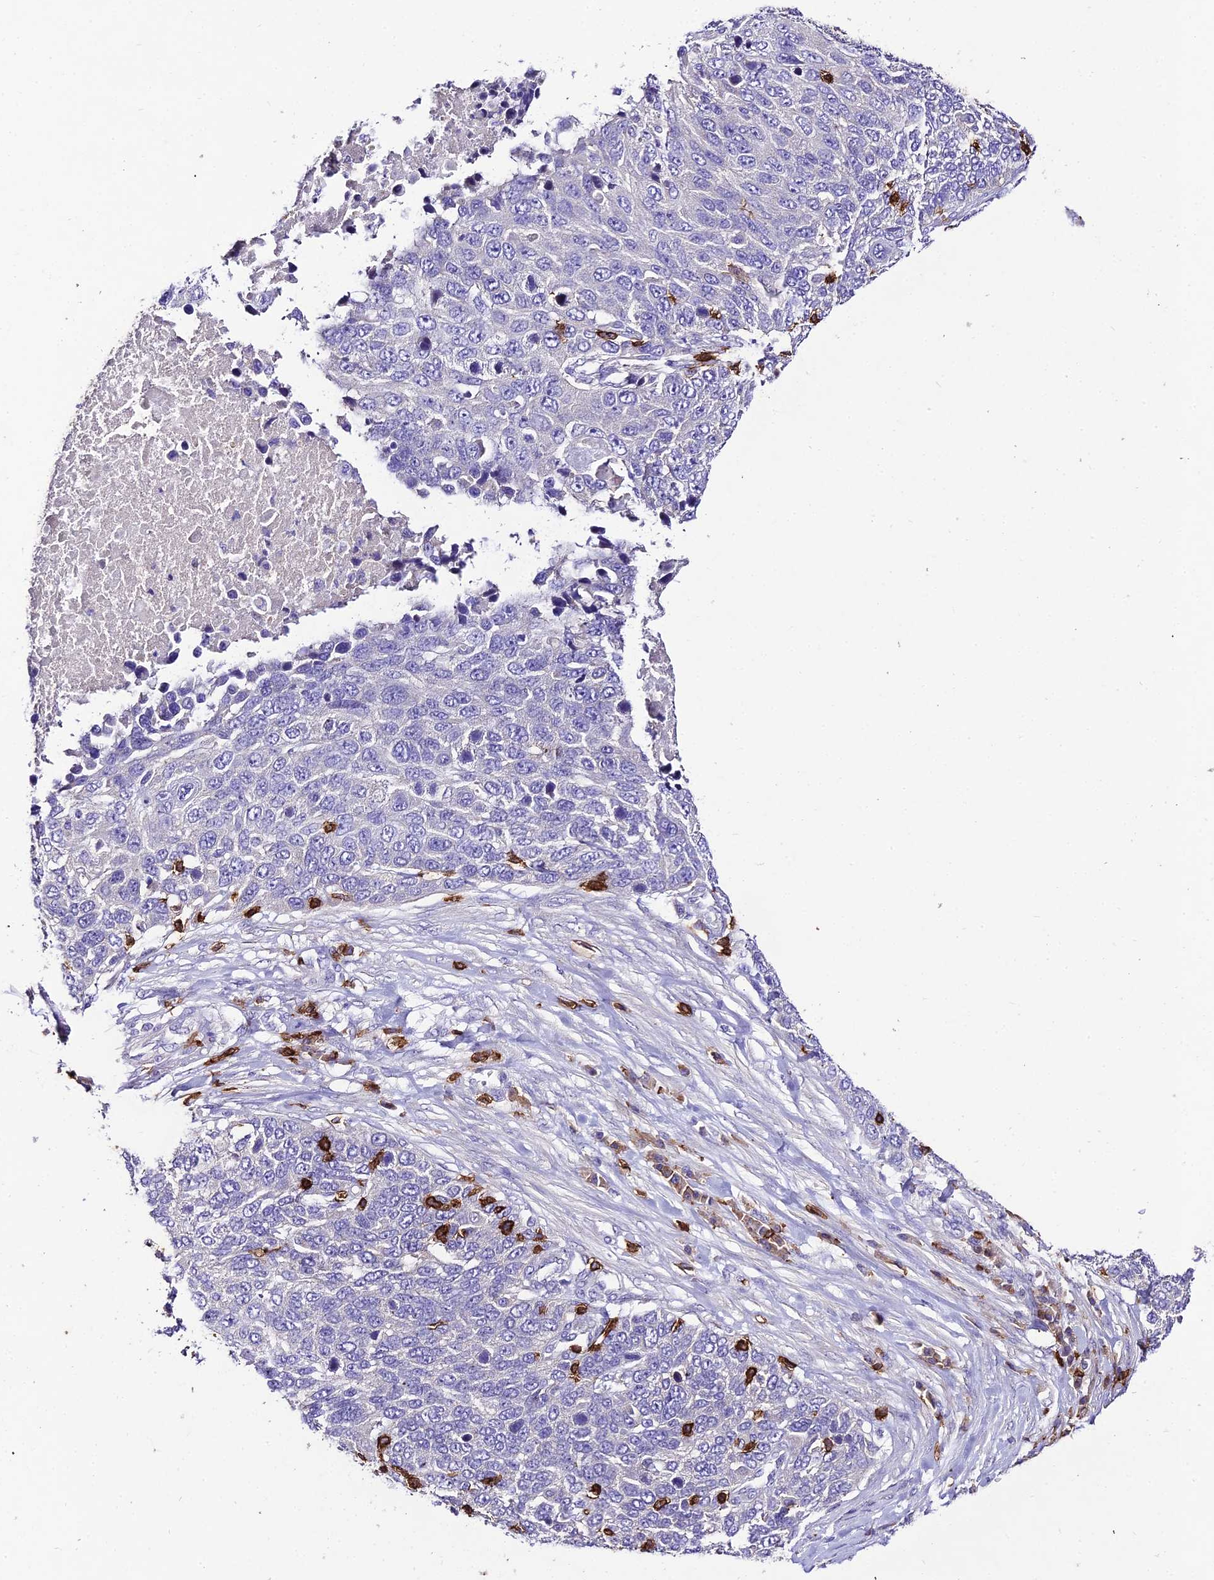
{"staining": {"intensity": "negative", "quantity": "none", "location": "none"}, "tissue": "lung cancer", "cell_type": "Tumor cells", "image_type": "cancer", "snomed": [{"axis": "morphology", "description": "Normal tissue, NOS"}, {"axis": "morphology", "description": "Squamous cell carcinoma, NOS"}, {"axis": "topography", "description": "Lymph node"}, {"axis": "topography", "description": "Lung"}], "caption": "Lung cancer (squamous cell carcinoma) was stained to show a protein in brown. There is no significant expression in tumor cells.", "gene": "PTPRCAP", "patient": {"sex": "male", "age": 66}}